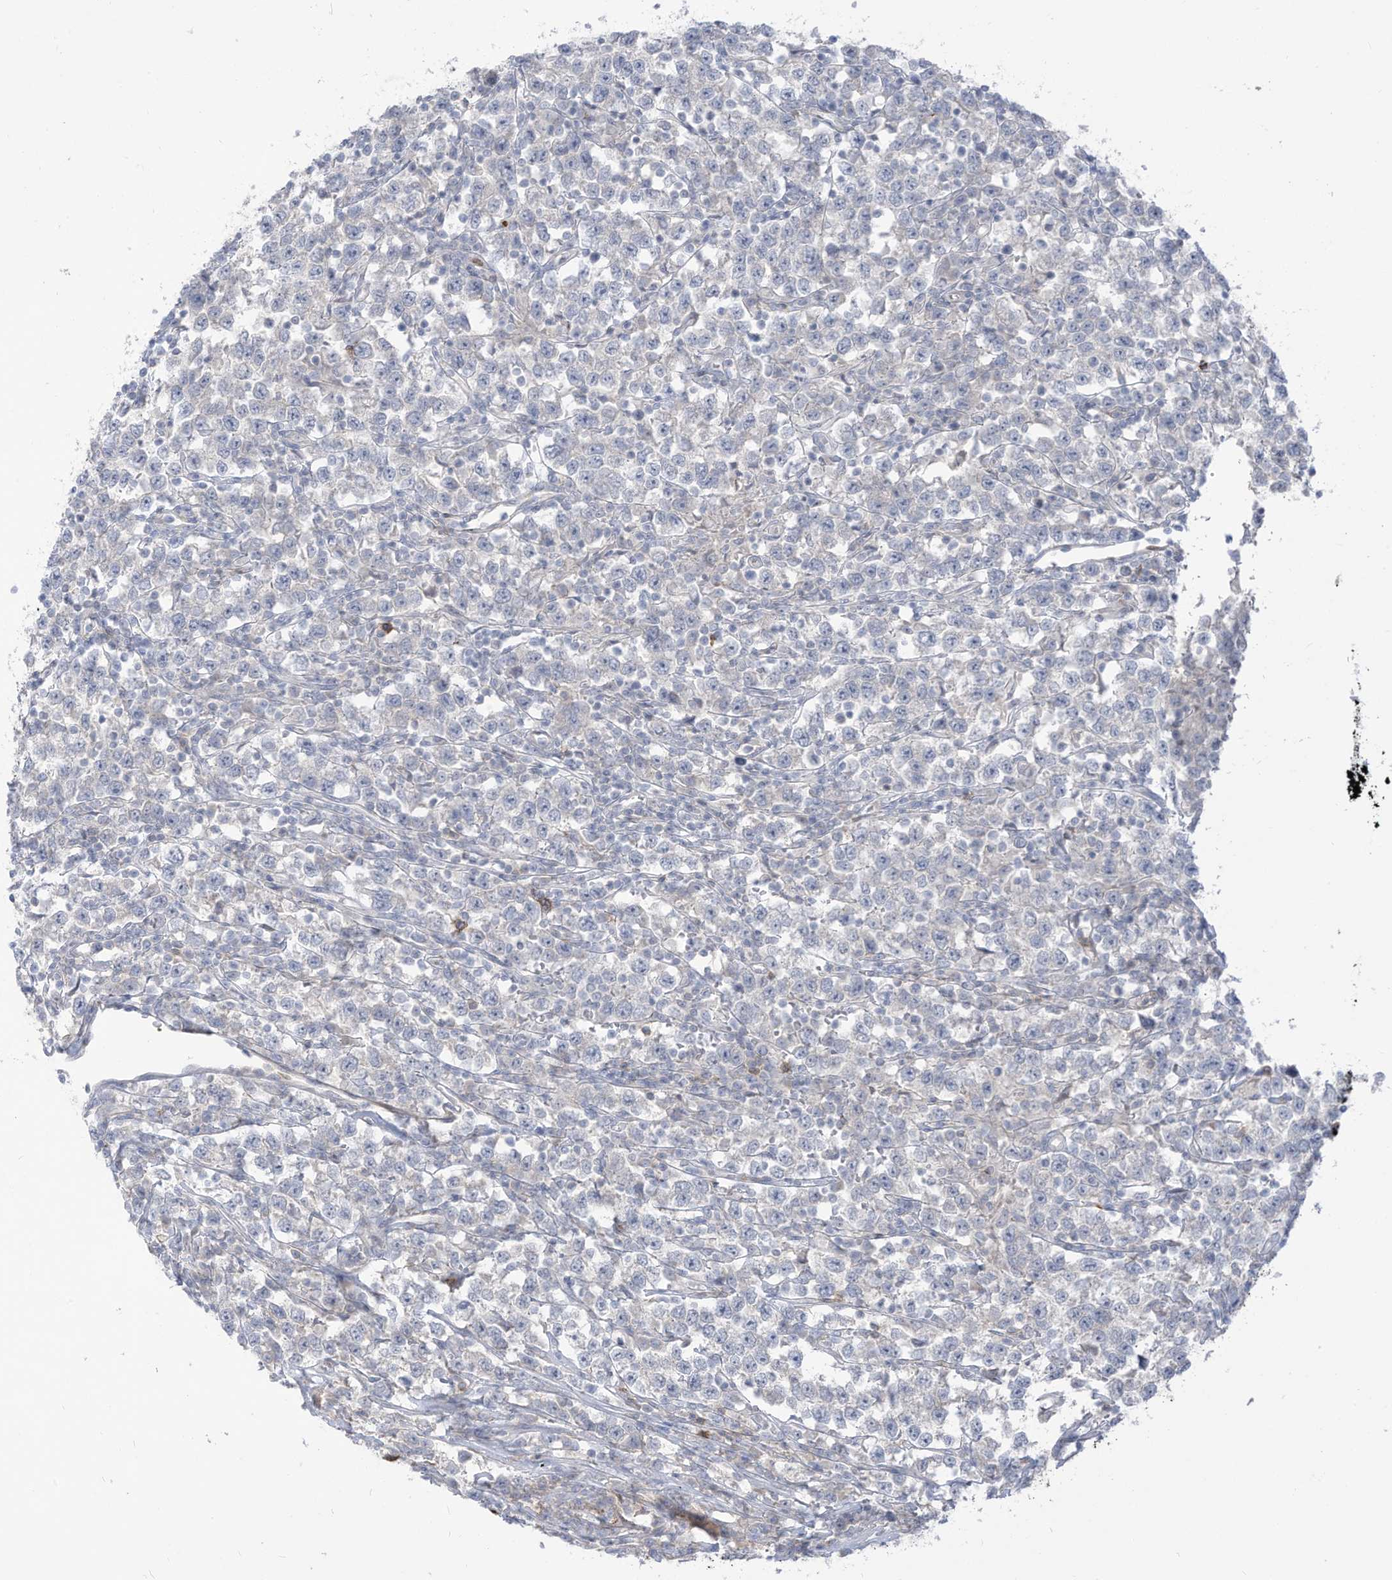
{"staining": {"intensity": "negative", "quantity": "none", "location": "none"}, "tissue": "testis cancer", "cell_type": "Tumor cells", "image_type": "cancer", "snomed": [{"axis": "morphology", "description": "Normal tissue, NOS"}, {"axis": "morphology", "description": "Seminoma, NOS"}, {"axis": "topography", "description": "Testis"}], "caption": "Immunohistochemical staining of testis cancer (seminoma) demonstrates no significant positivity in tumor cells.", "gene": "NOTO", "patient": {"sex": "male", "age": 43}}